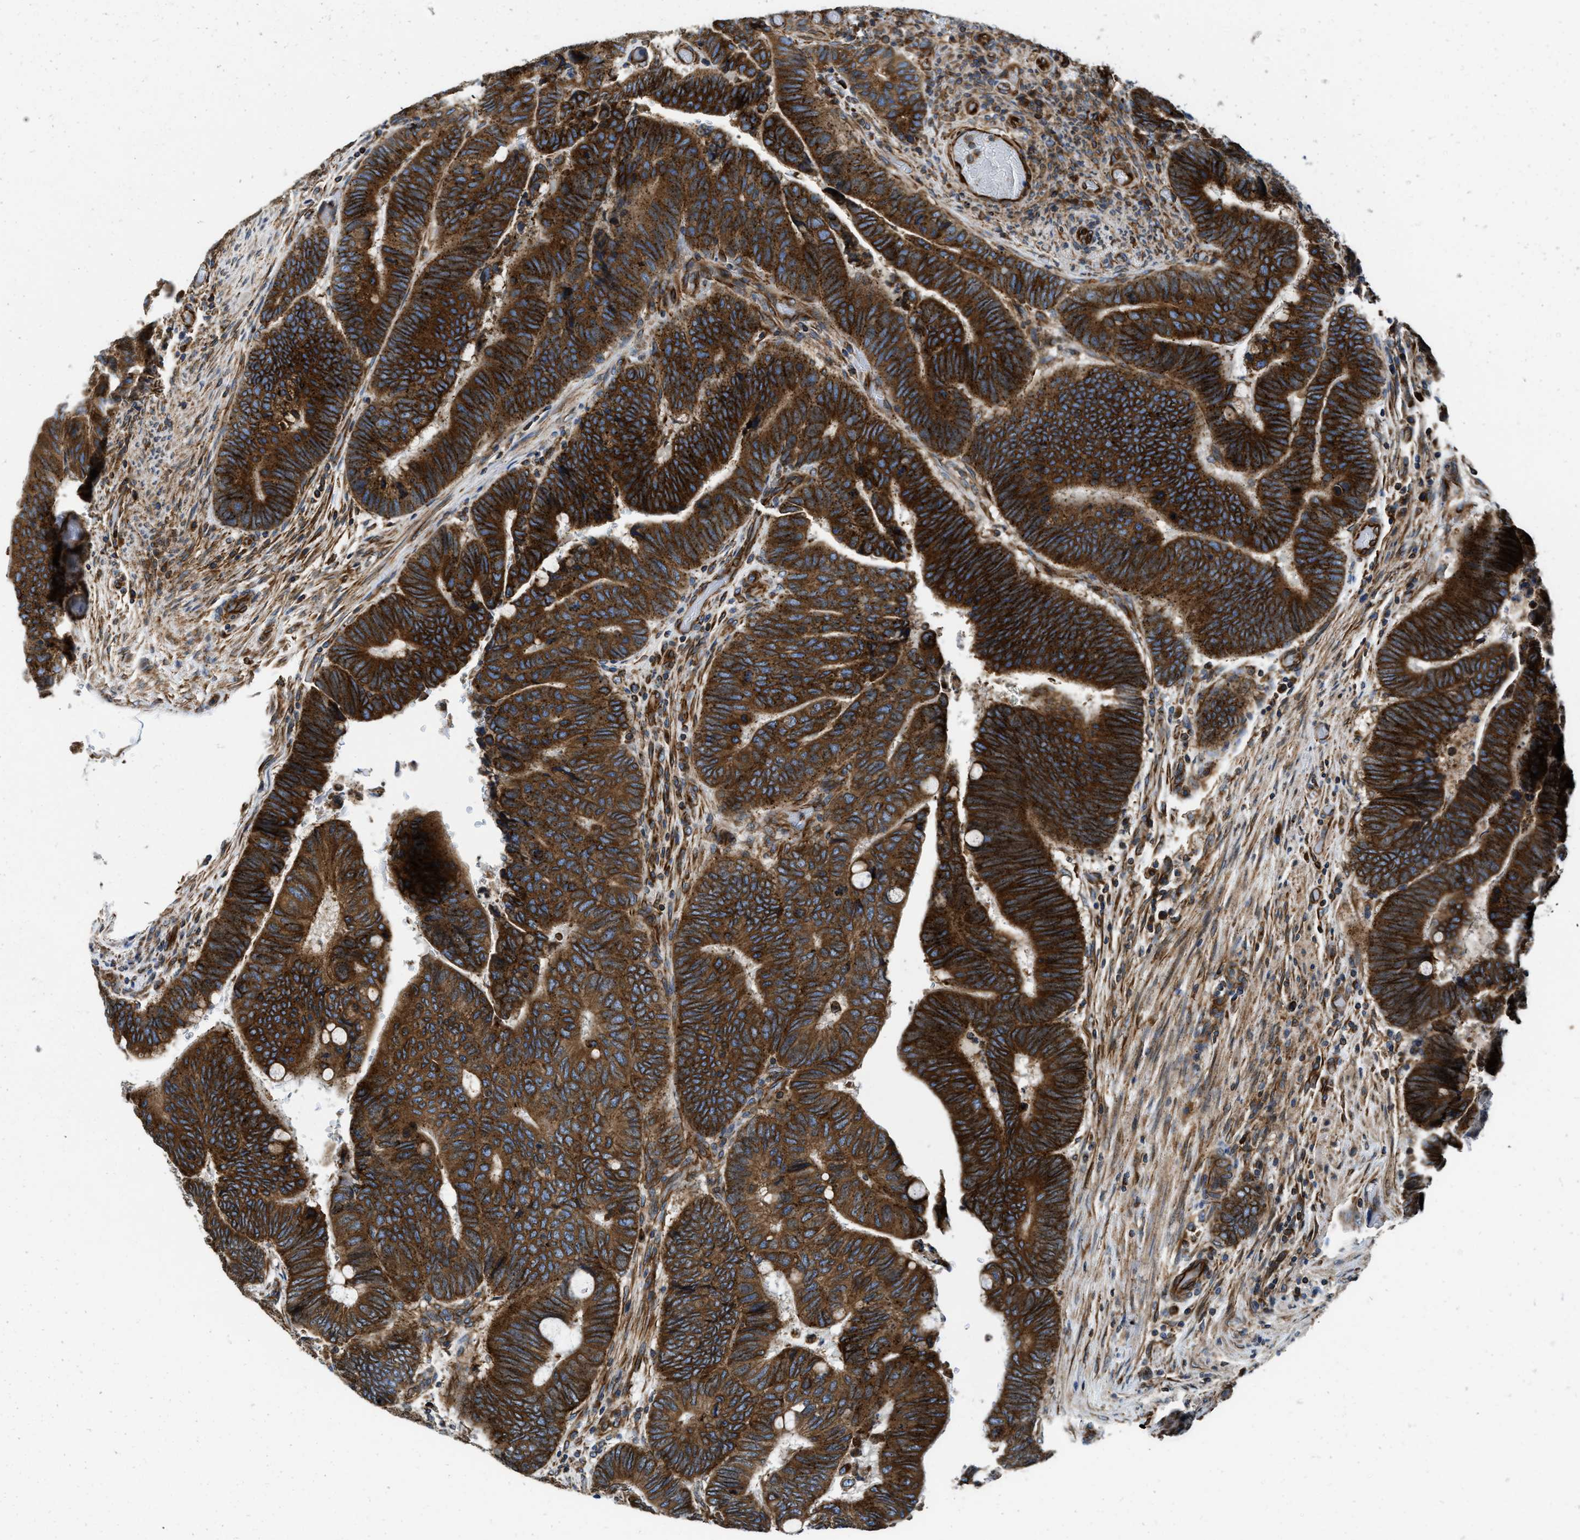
{"staining": {"intensity": "strong", "quantity": ">75%", "location": "cytoplasmic/membranous"}, "tissue": "colorectal cancer", "cell_type": "Tumor cells", "image_type": "cancer", "snomed": [{"axis": "morphology", "description": "Normal tissue, NOS"}, {"axis": "morphology", "description": "Adenocarcinoma, NOS"}, {"axis": "topography", "description": "Rectum"}], "caption": "Protein staining displays strong cytoplasmic/membranous expression in about >75% of tumor cells in adenocarcinoma (colorectal). (DAB (3,3'-diaminobenzidine) = brown stain, brightfield microscopy at high magnification).", "gene": "HSD17B12", "patient": {"sex": "male", "age": 92}}